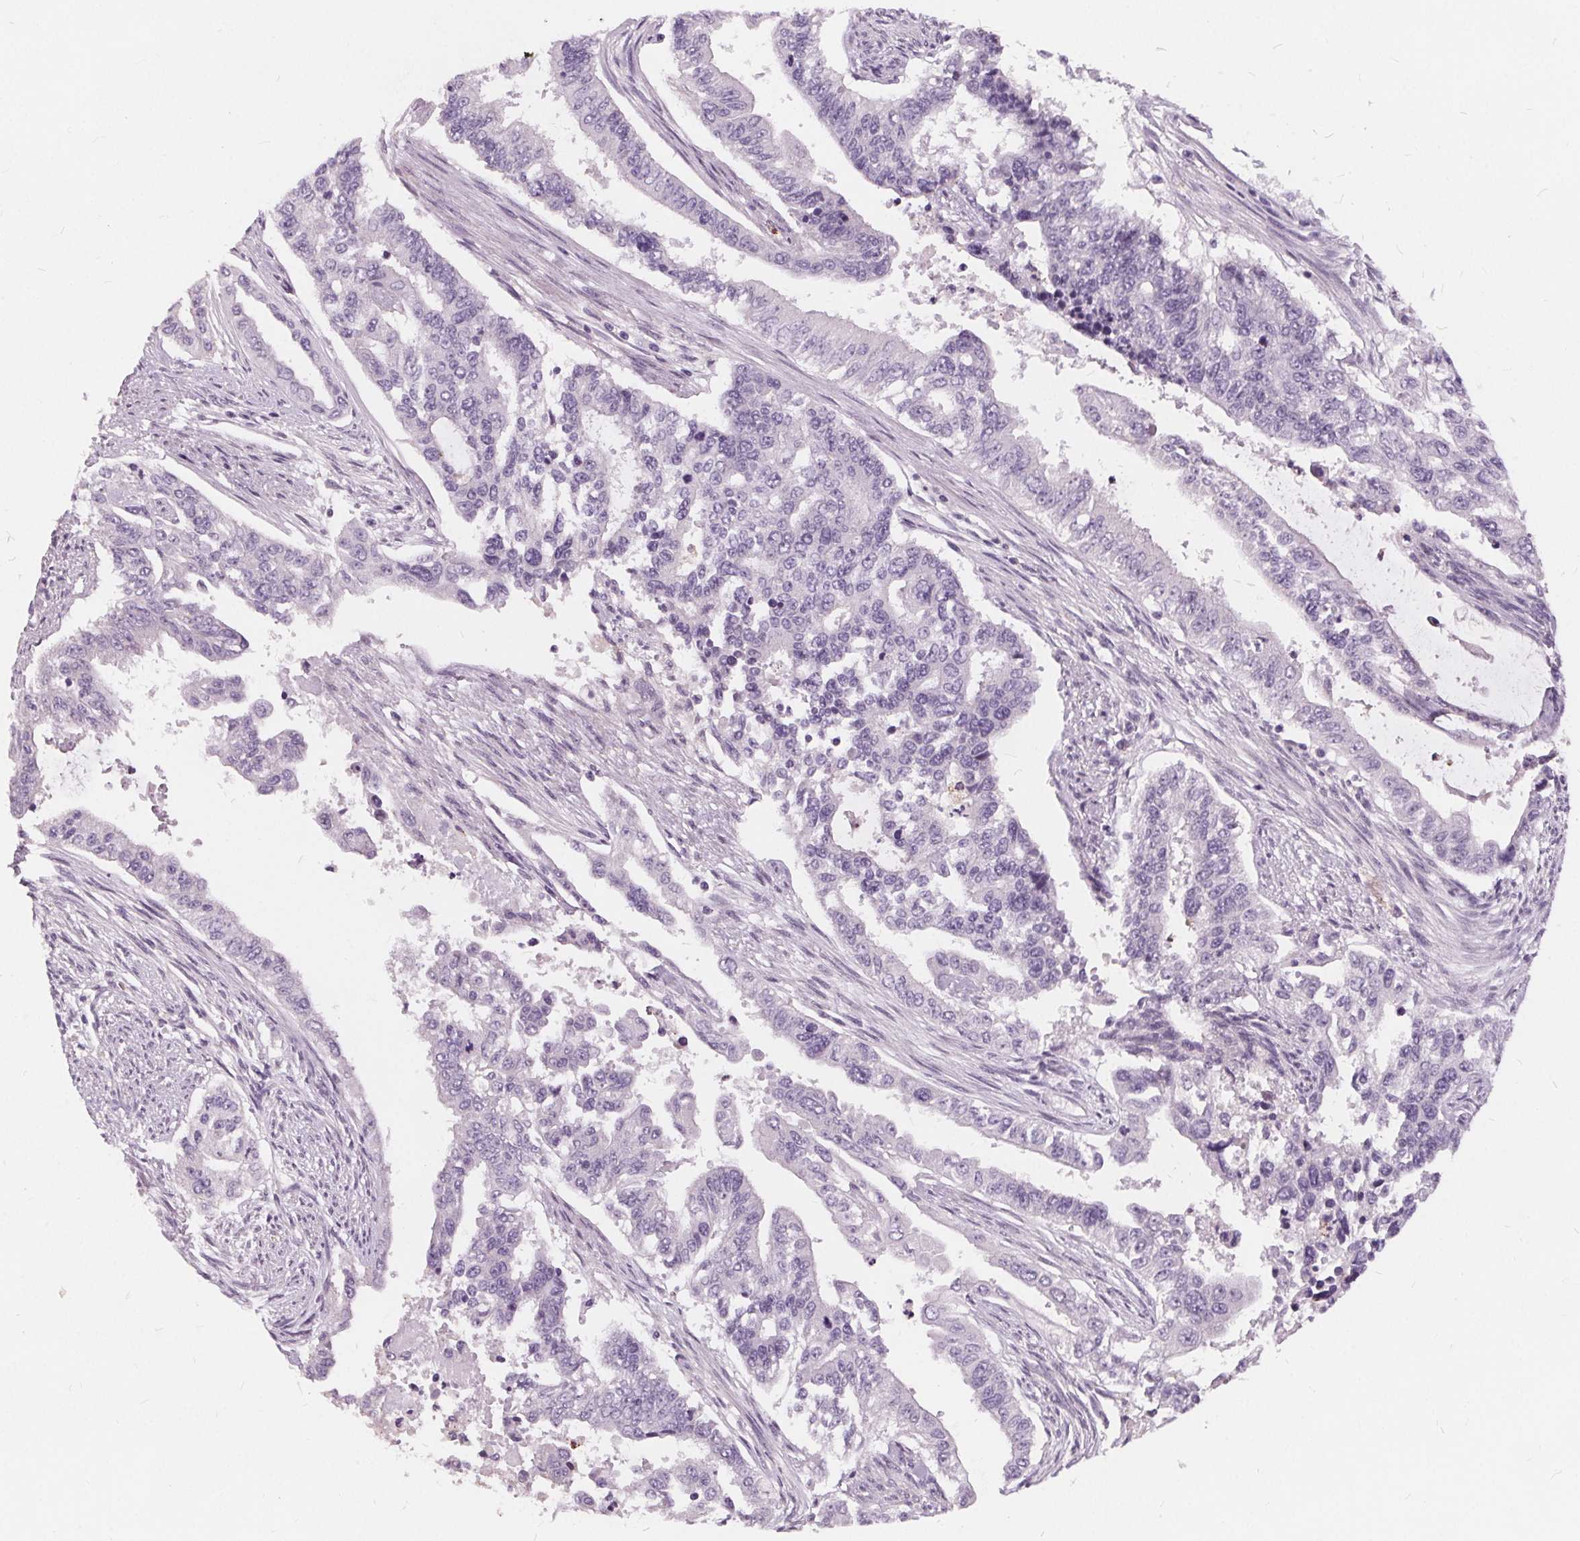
{"staining": {"intensity": "negative", "quantity": "none", "location": "none"}, "tissue": "endometrial cancer", "cell_type": "Tumor cells", "image_type": "cancer", "snomed": [{"axis": "morphology", "description": "Adenocarcinoma, NOS"}, {"axis": "topography", "description": "Uterus"}], "caption": "Tumor cells show no significant expression in endometrial adenocarcinoma.", "gene": "HAAO", "patient": {"sex": "female", "age": 59}}